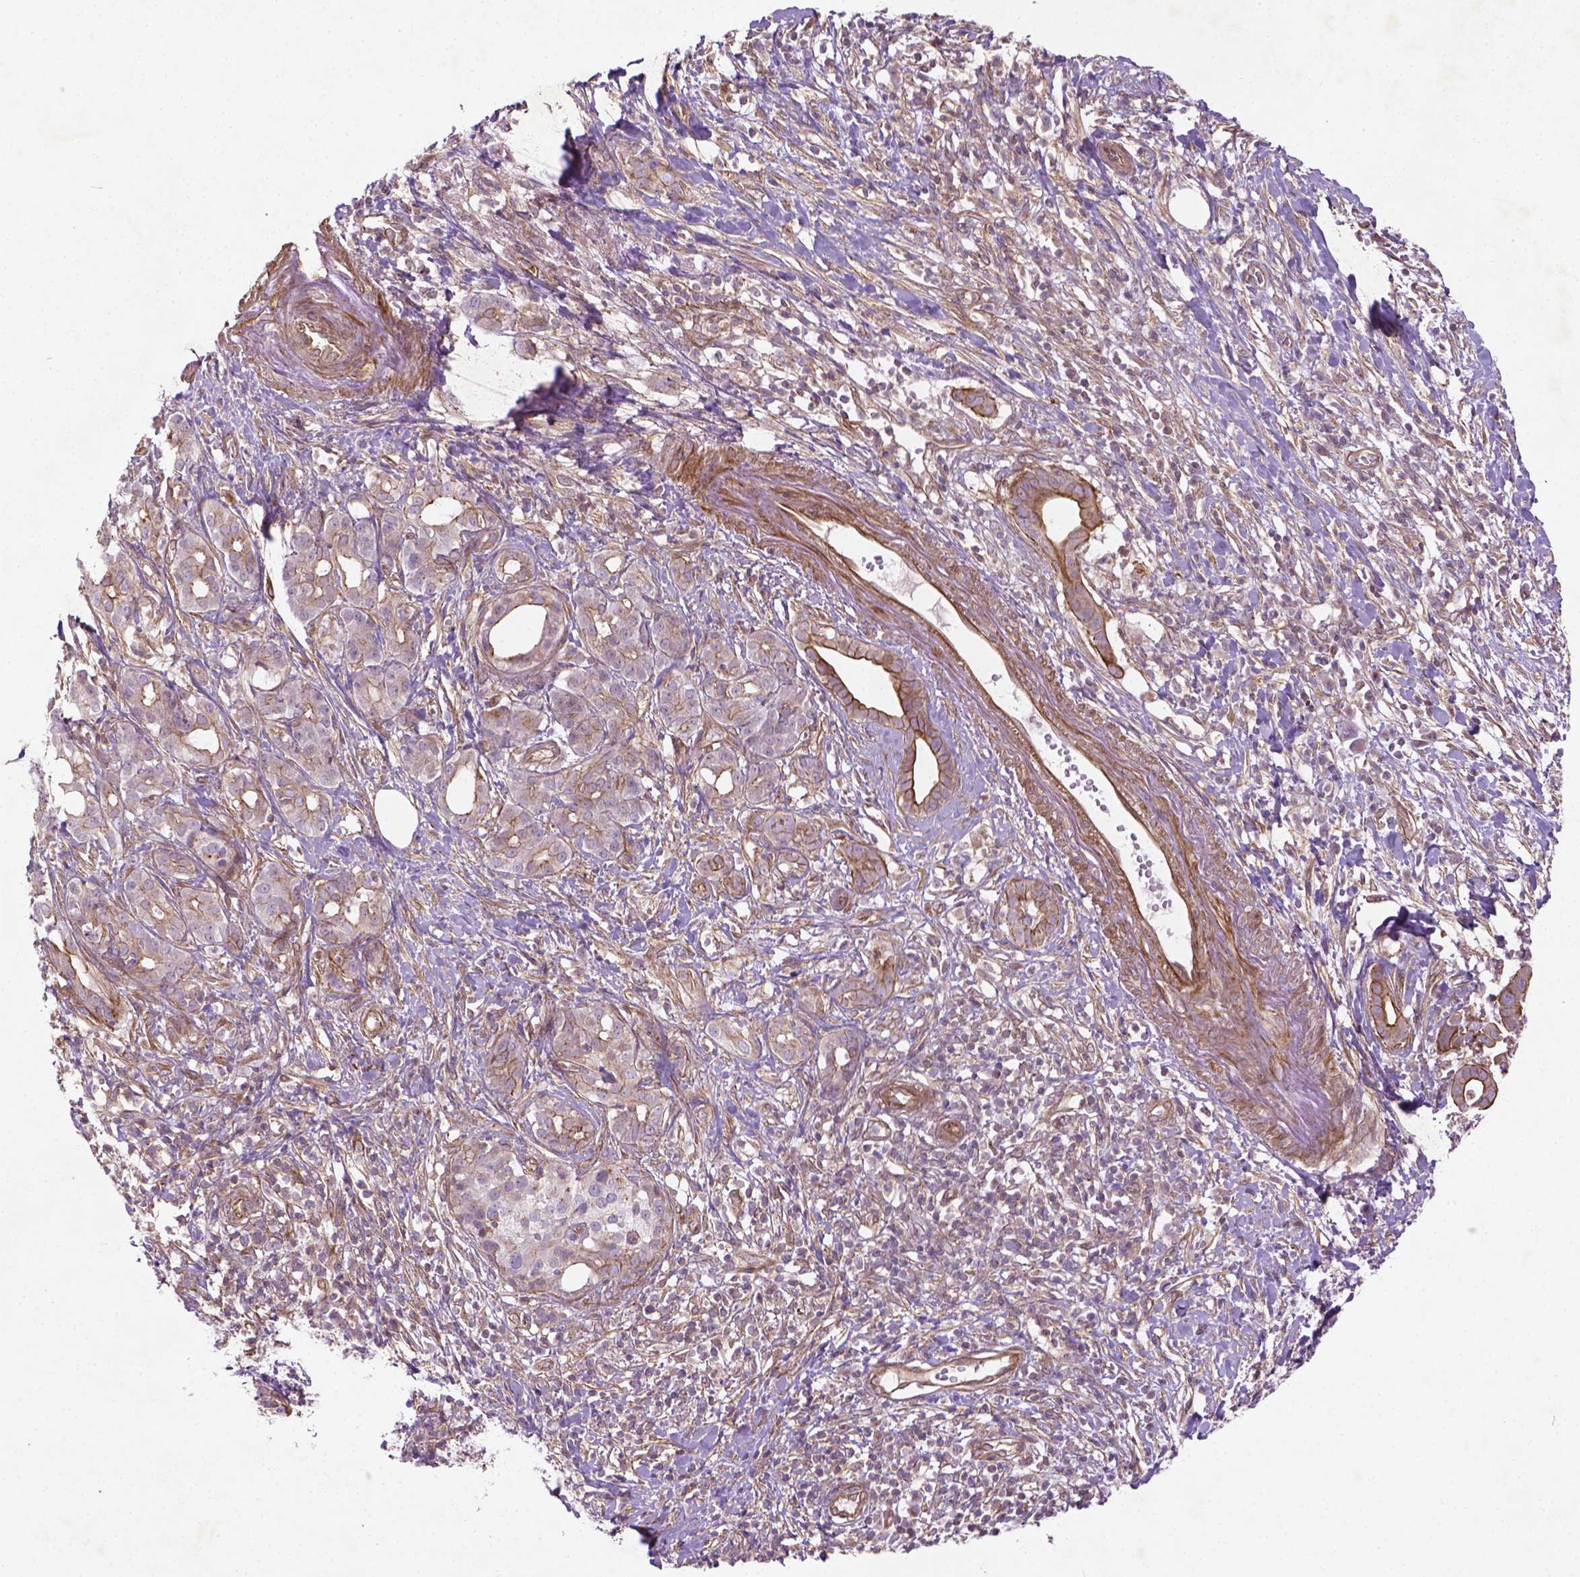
{"staining": {"intensity": "moderate", "quantity": "25%-75%", "location": "cytoplasmic/membranous"}, "tissue": "pancreatic cancer", "cell_type": "Tumor cells", "image_type": "cancer", "snomed": [{"axis": "morphology", "description": "Adenocarcinoma, NOS"}, {"axis": "topography", "description": "Pancreas"}], "caption": "Human pancreatic adenocarcinoma stained with a protein marker shows moderate staining in tumor cells.", "gene": "TCHP", "patient": {"sex": "male", "age": 61}}